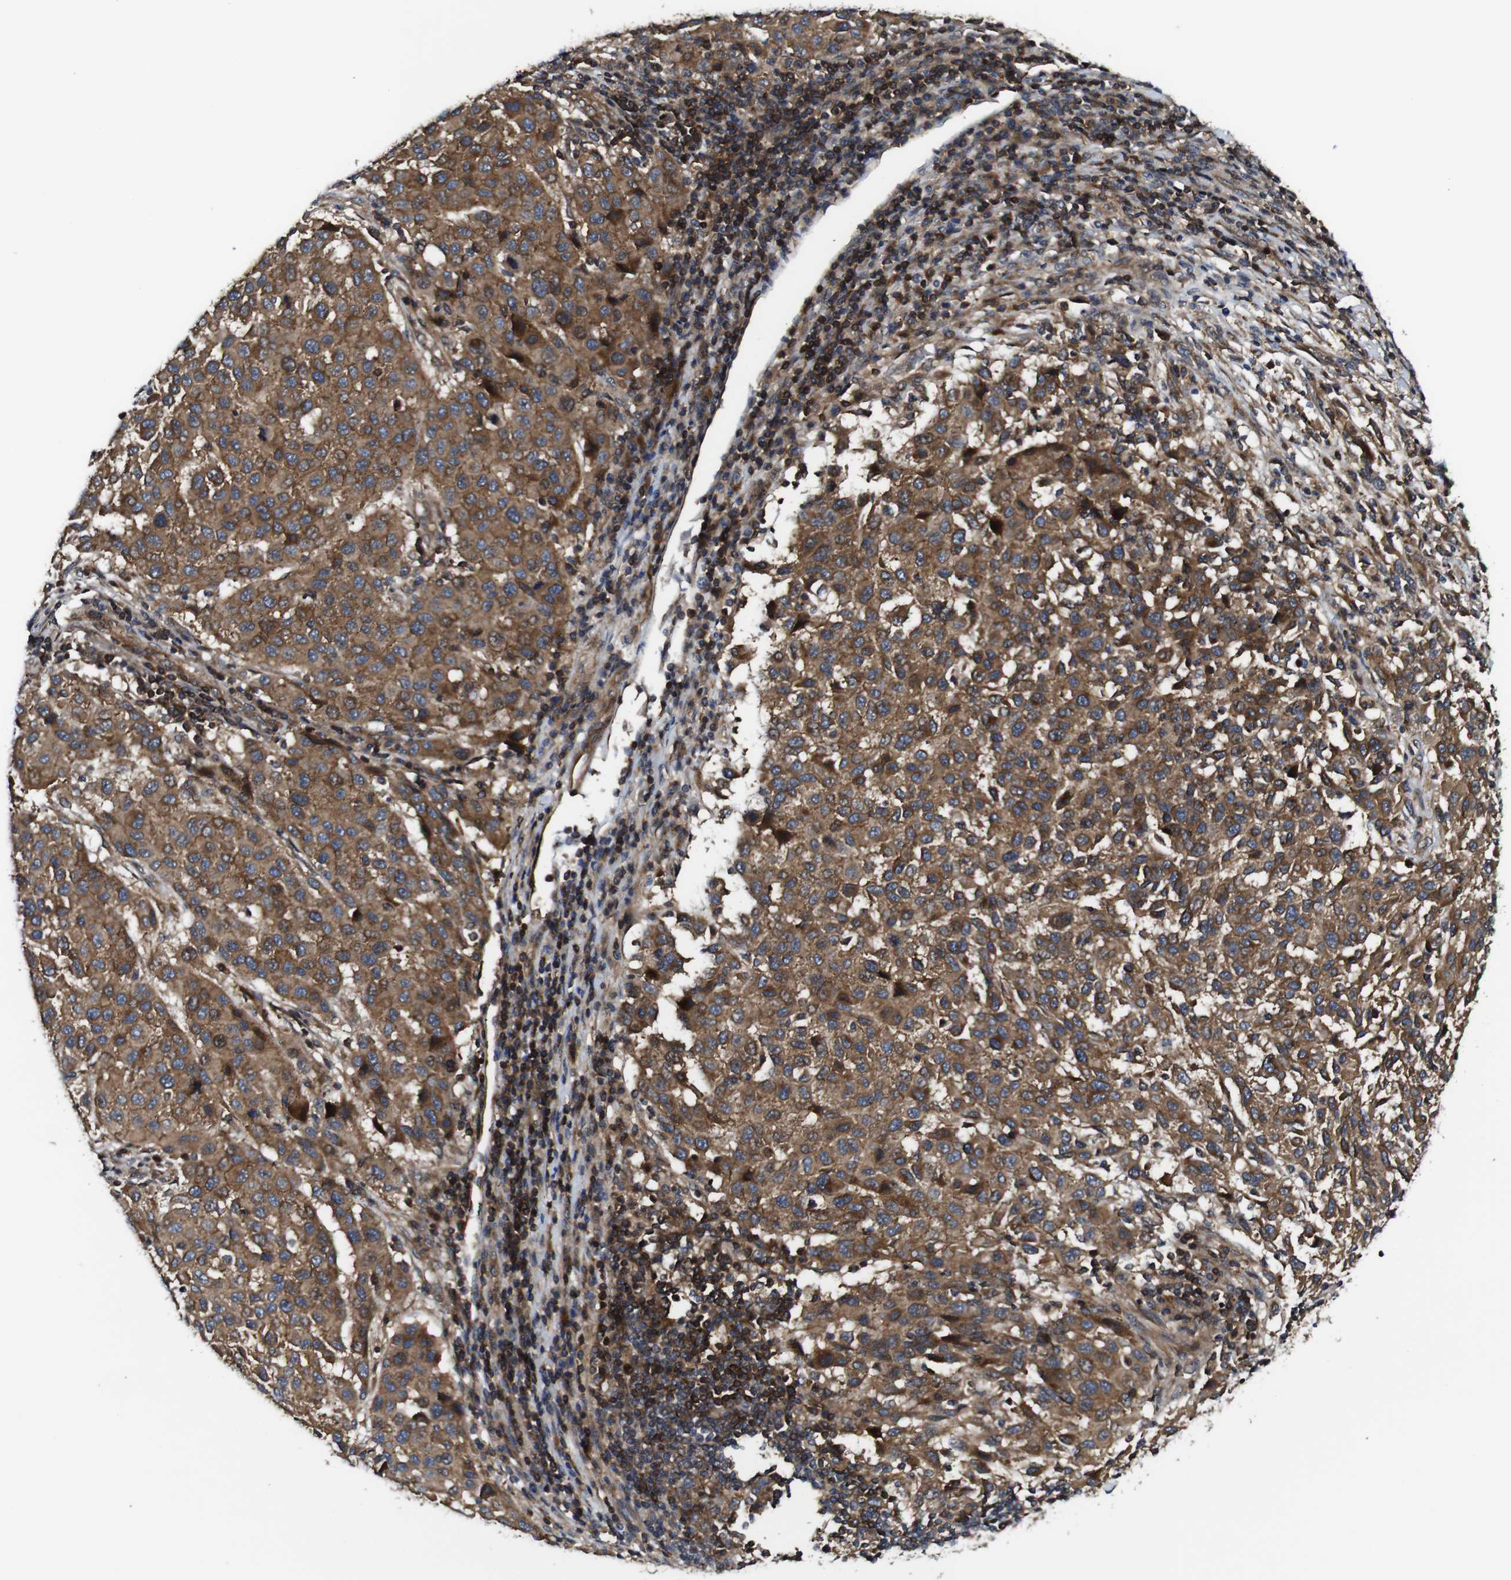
{"staining": {"intensity": "moderate", "quantity": ">75%", "location": "cytoplasmic/membranous"}, "tissue": "melanoma", "cell_type": "Tumor cells", "image_type": "cancer", "snomed": [{"axis": "morphology", "description": "Malignant melanoma, Metastatic site"}, {"axis": "topography", "description": "Lymph node"}], "caption": "A photomicrograph of human malignant melanoma (metastatic site) stained for a protein demonstrates moderate cytoplasmic/membranous brown staining in tumor cells. The staining was performed using DAB (3,3'-diaminobenzidine) to visualize the protein expression in brown, while the nuclei were stained in blue with hematoxylin (Magnification: 20x).", "gene": "TNIK", "patient": {"sex": "male", "age": 61}}